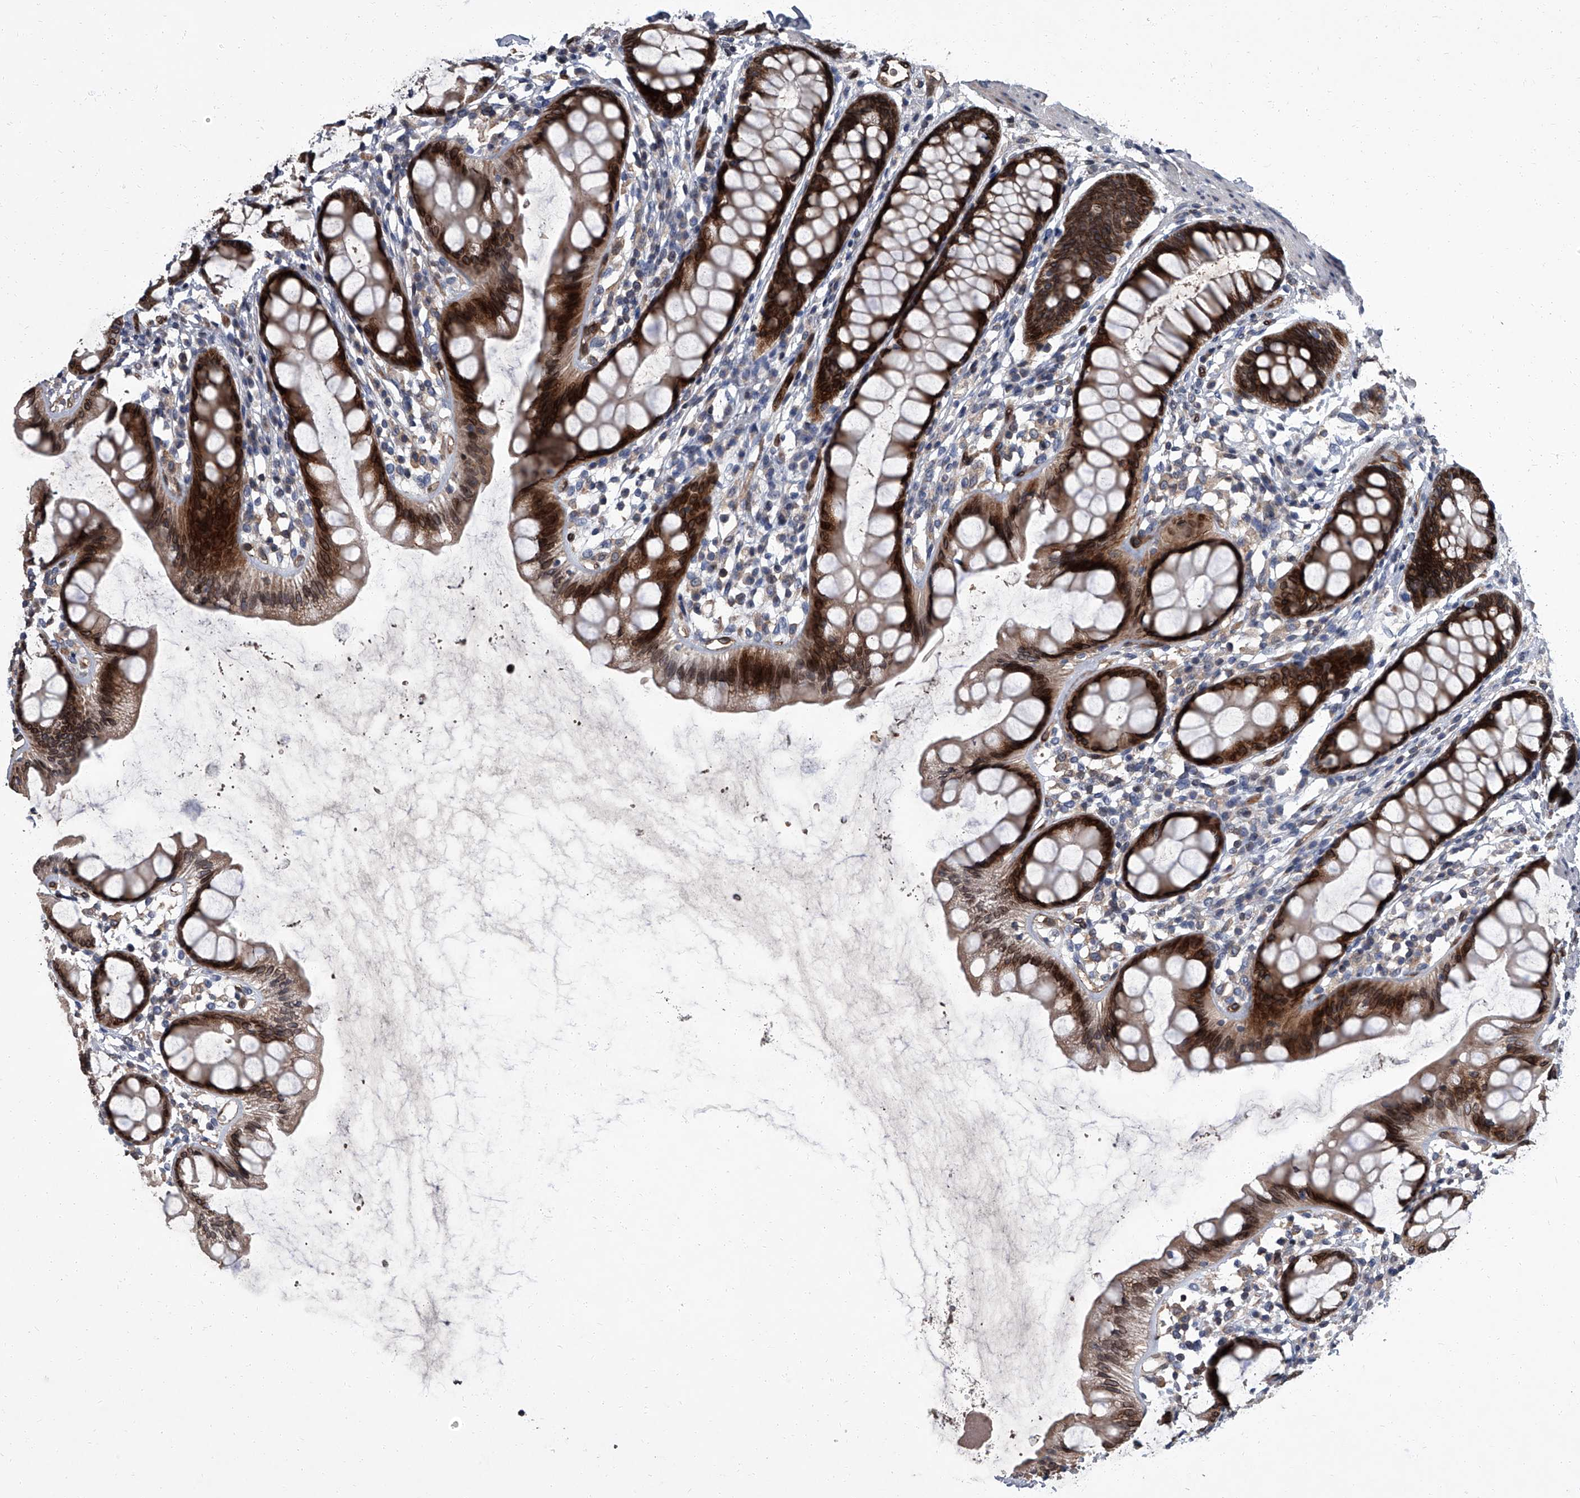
{"staining": {"intensity": "strong", "quantity": ">75%", "location": "cytoplasmic/membranous,nuclear"}, "tissue": "rectum", "cell_type": "Glandular cells", "image_type": "normal", "snomed": [{"axis": "morphology", "description": "Normal tissue, NOS"}, {"axis": "topography", "description": "Rectum"}], "caption": "Normal rectum reveals strong cytoplasmic/membranous,nuclear expression in about >75% of glandular cells, visualized by immunohistochemistry.", "gene": "LRRC8C", "patient": {"sex": "female", "age": 65}}